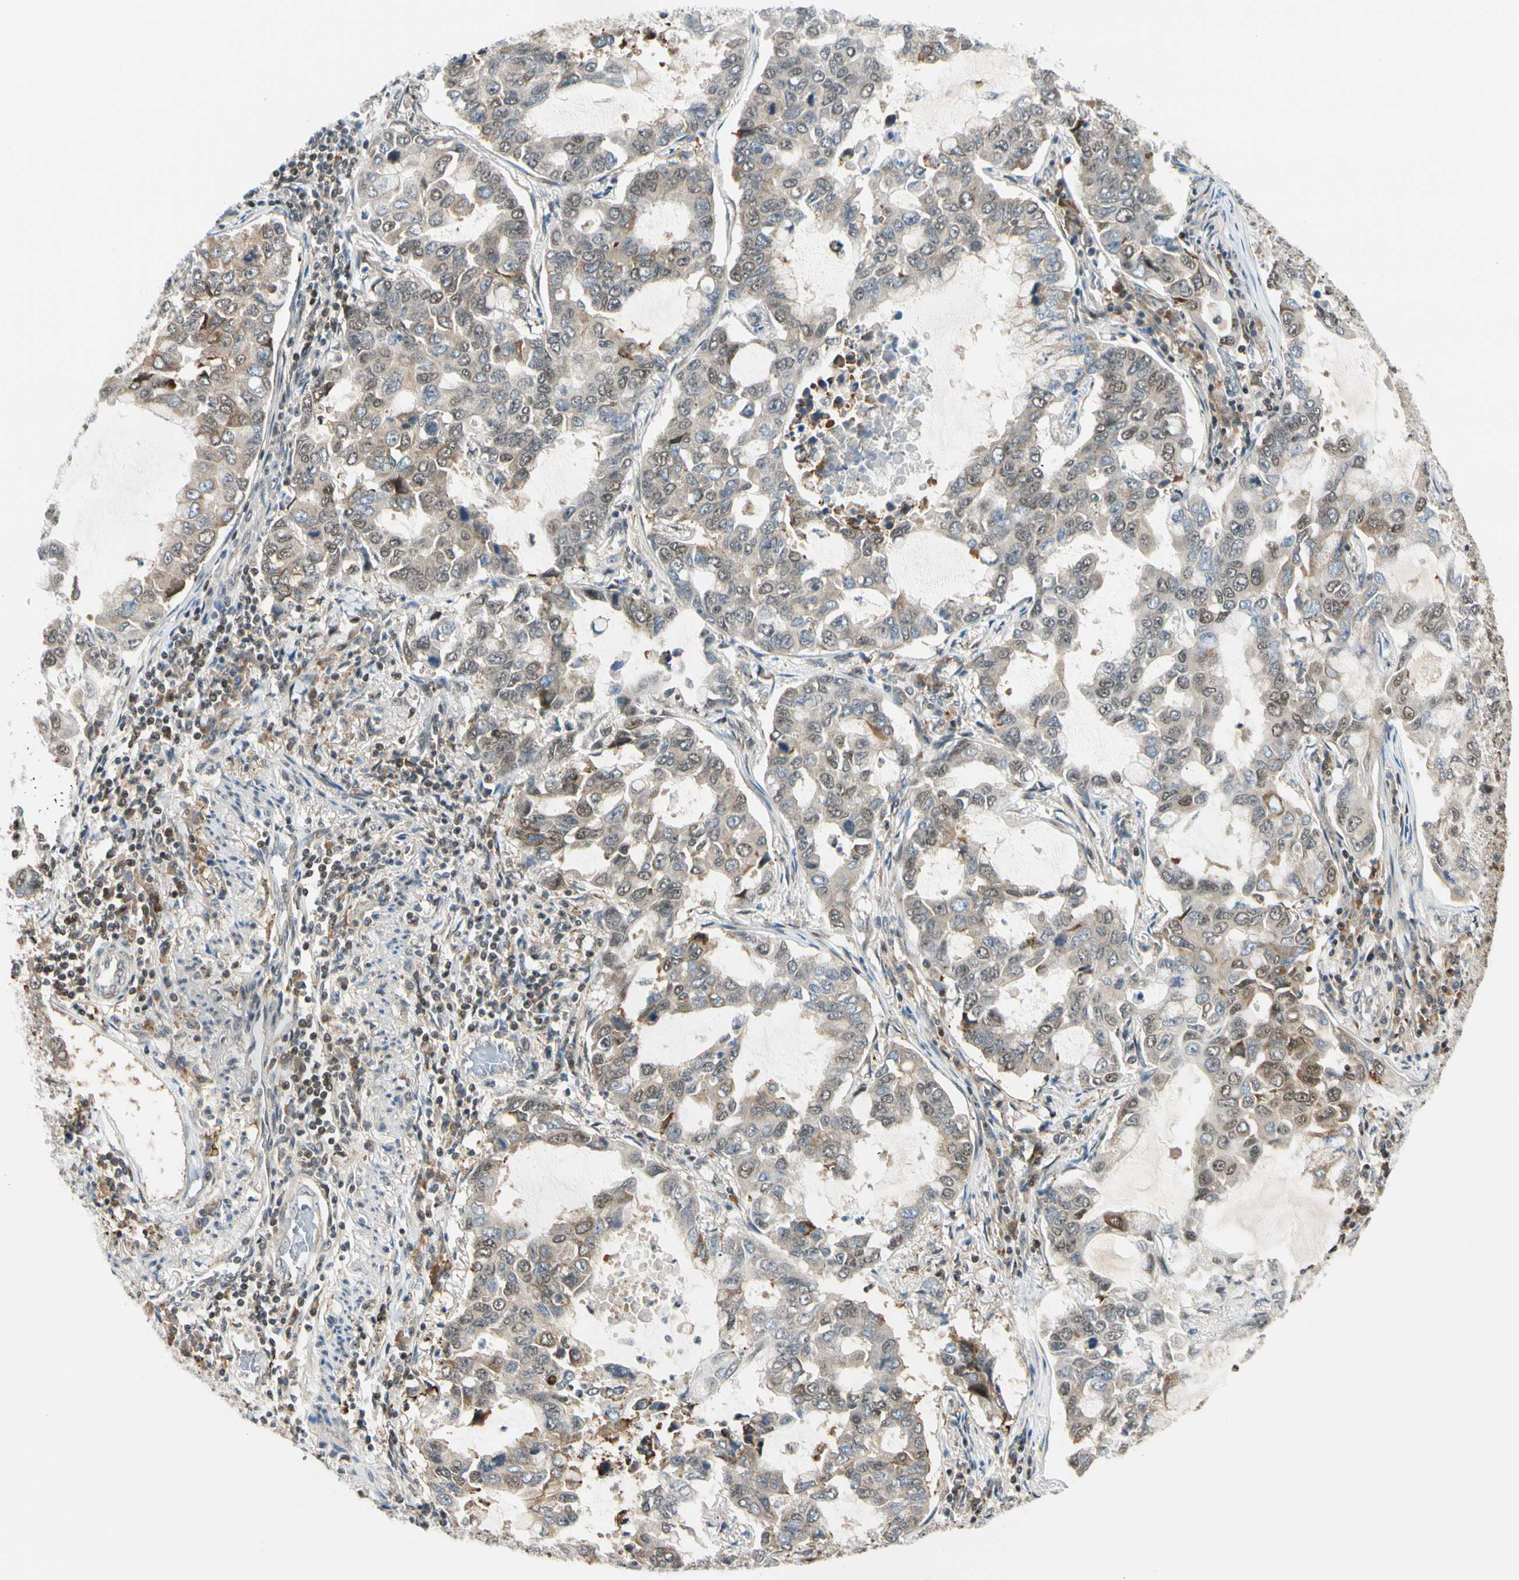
{"staining": {"intensity": "moderate", "quantity": "25%-75%", "location": "cytoplasmic/membranous,nuclear"}, "tissue": "lung cancer", "cell_type": "Tumor cells", "image_type": "cancer", "snomed": [{"axis": "morphology", "description": "Adenocarcinoma, NOS"}, {"axis": "topography", "description": "Lung"}], "caption": "A medium amount of moderate cytoplasmic/membranous and nuclear staining is seen in approximately 25%-75% of tumor cells in adenocarcinoma (lung) tissue.", "gene": "DAXX", "patient": {"sex": "male", "age": 64}}